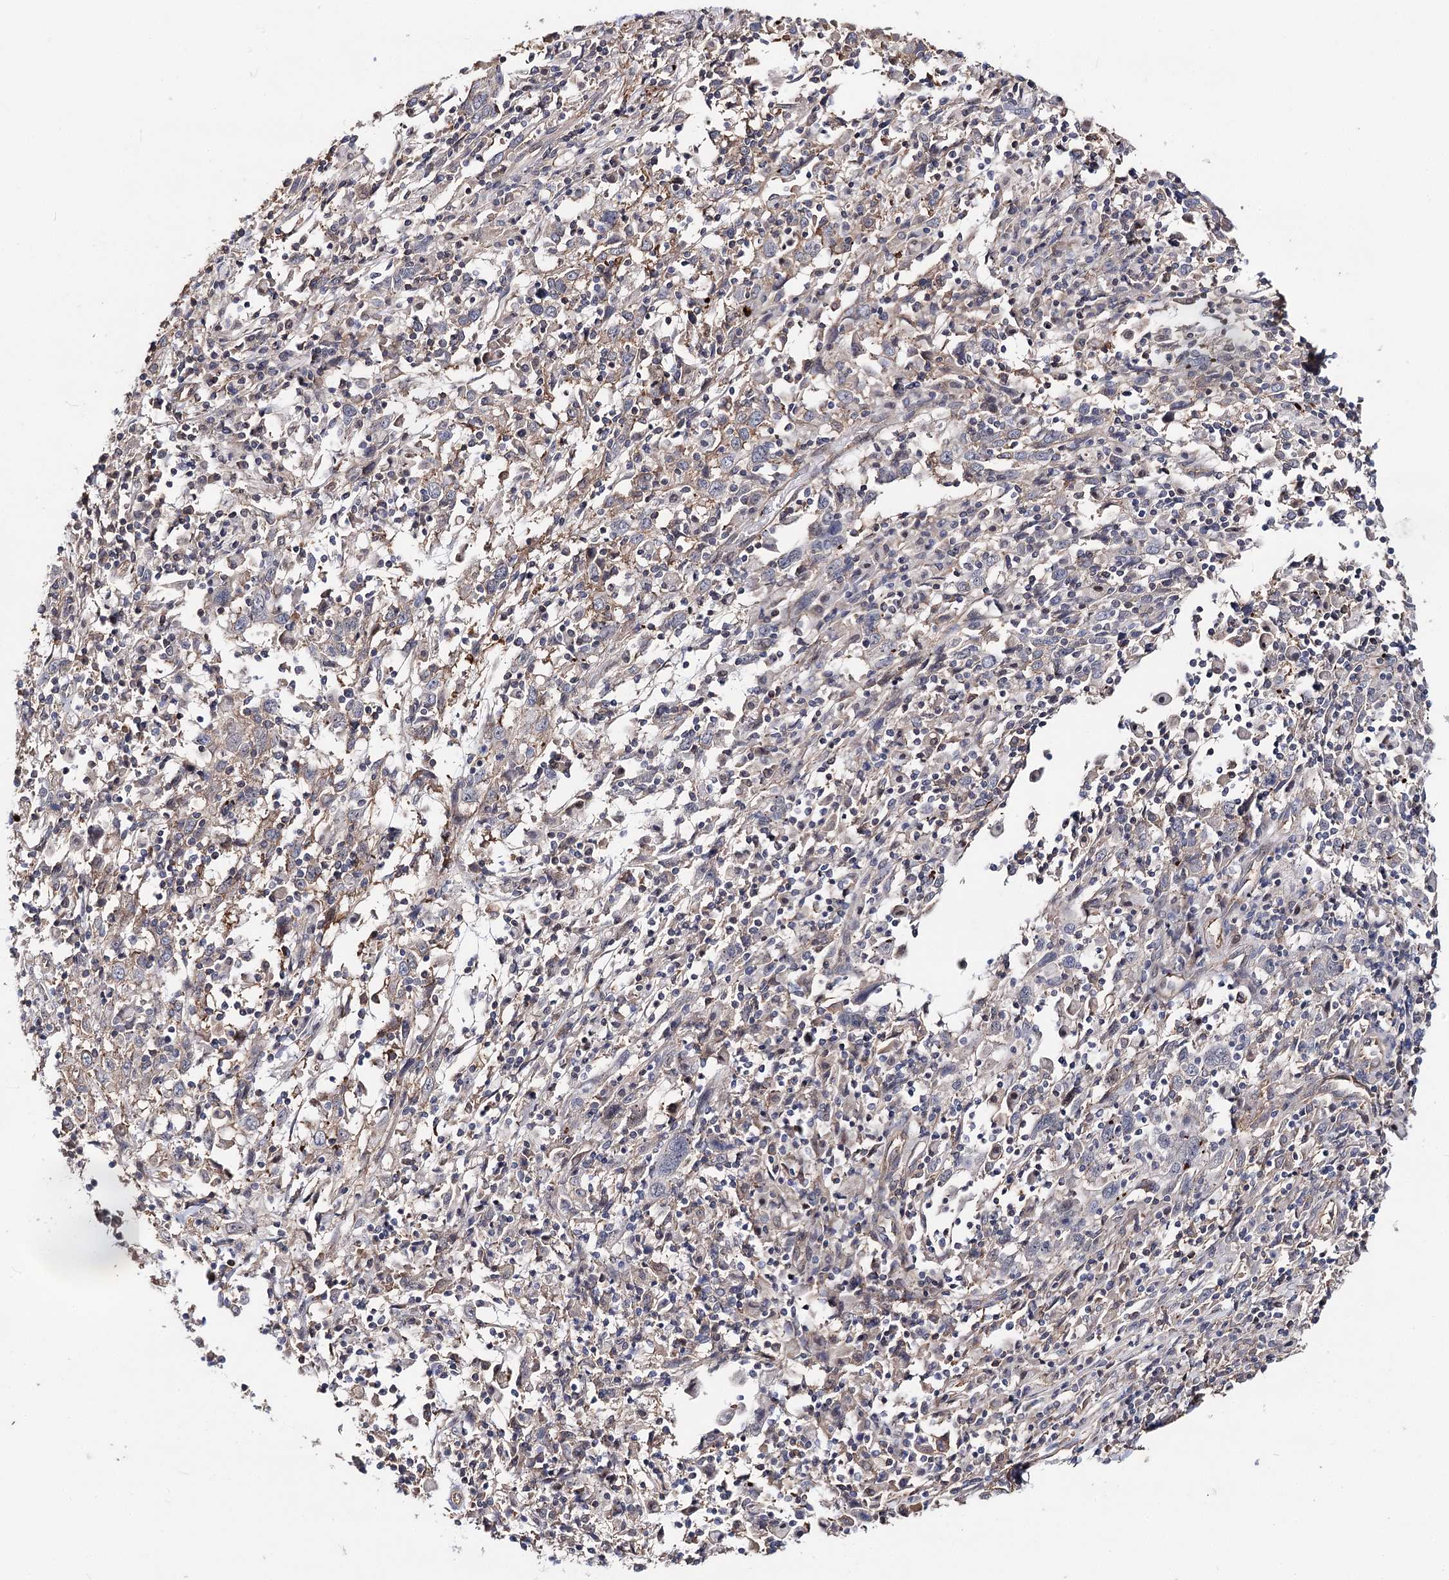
{"staining": {"intensity": "moderate", "quantity": "25%-75%", "location": "cytoplasmic/membranous"}, "tissue": "cervical cancer", "cell_type": "Tumor cells", "image_type": "cancer", "snomed": [{"axis": "morphology", "description": "Squamous cell carcinoma, NOS"}, {"axis": "topography", "description": "Cervix"}], "caption": "Human cervical cancer (squamous cell carcinoma) stained with a brown dye reveals moderate cytoplasmic/membranous positive expression in approximately 25%-75% of tumor cells.", "gene": "TMEM218", "patient": {"sex": "female", "age": 46}}